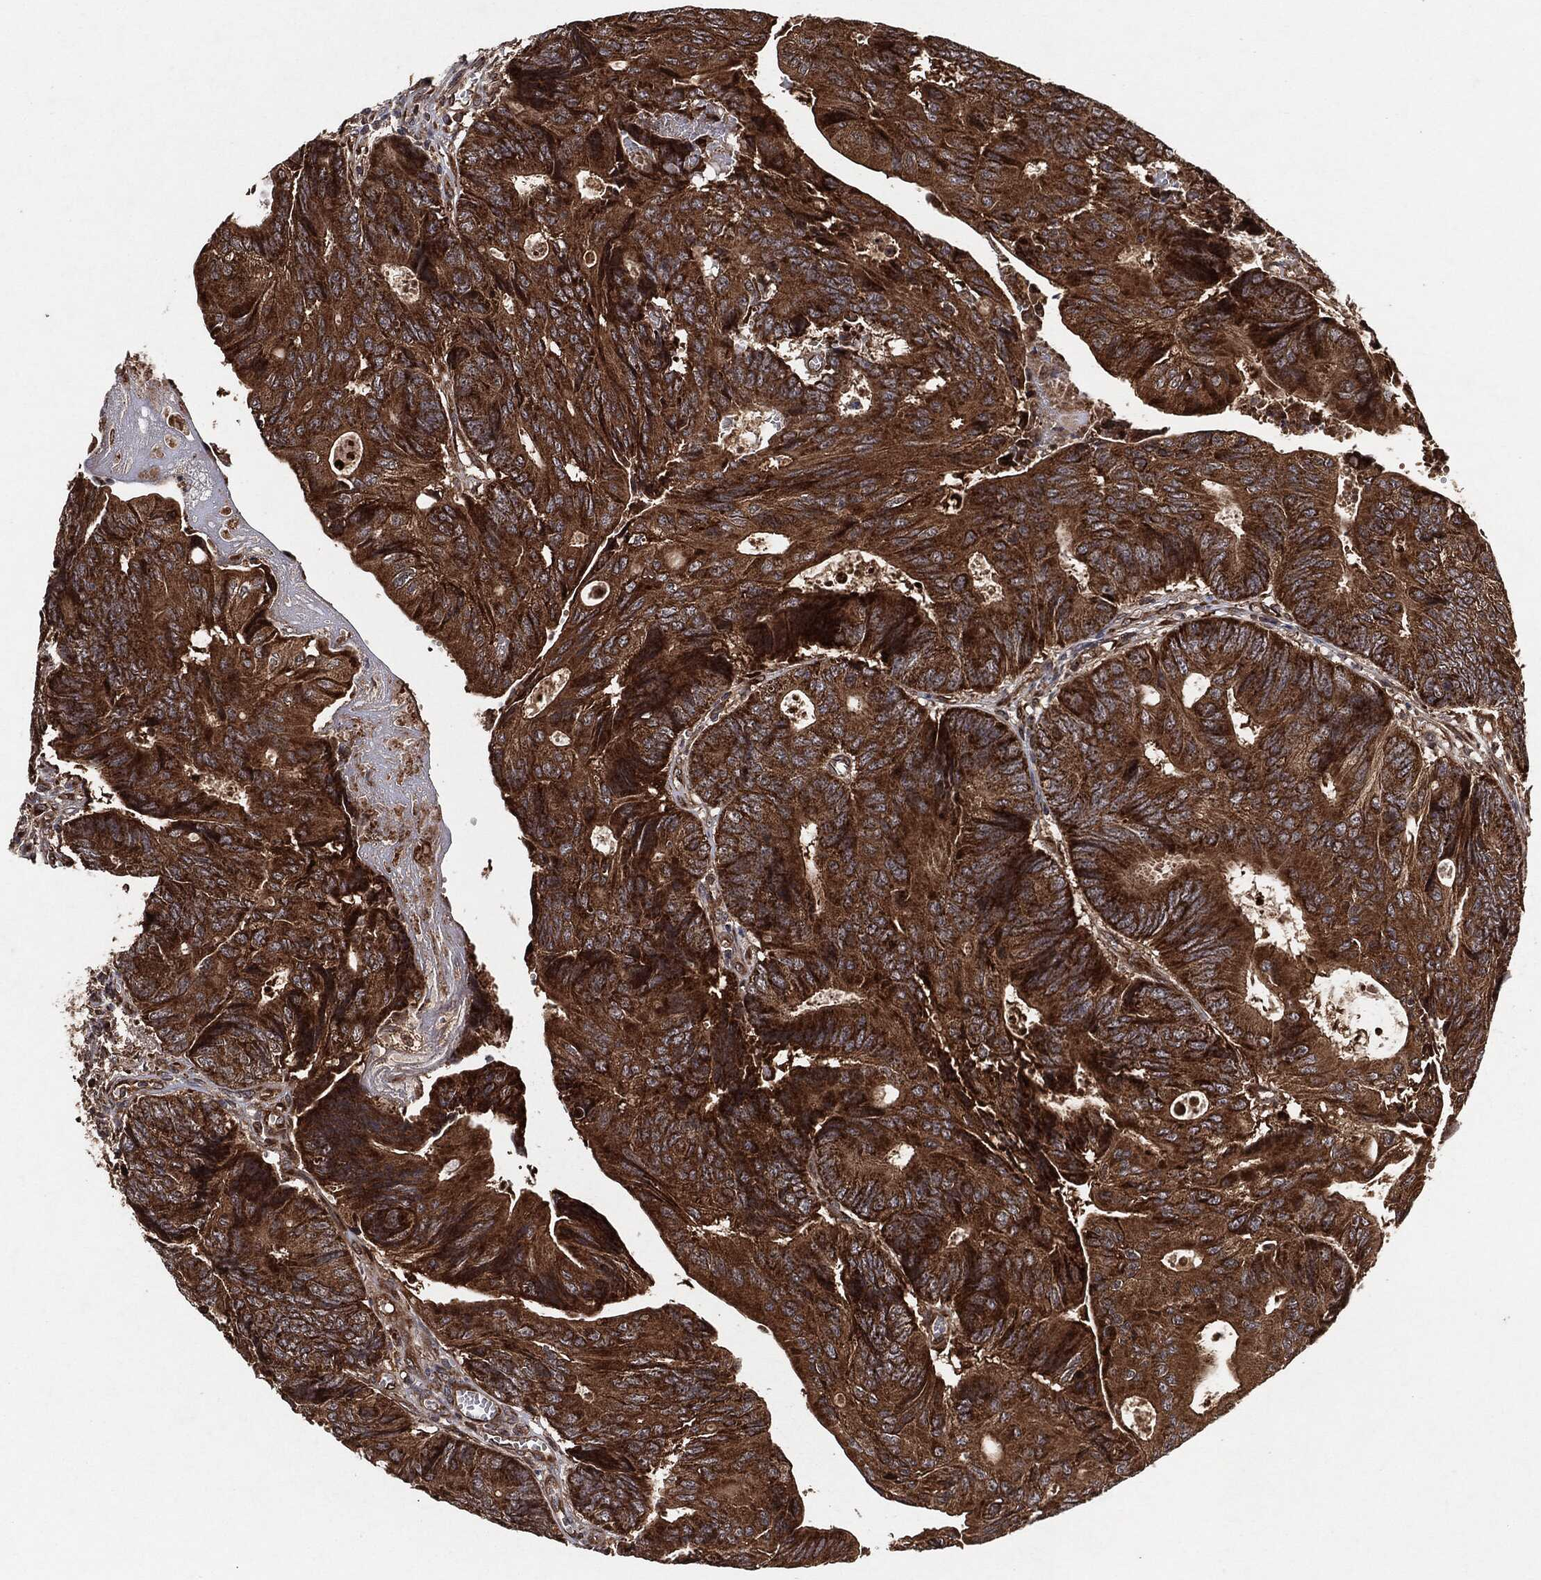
{"staining": {"intensity": "strong", "quantity": ">75%", "location": "cytoplasmic/membranous"}, "tissue": "colorectal cancer", "cell_type": "Tumor cells", "image_type": "cancer", "snomed": [{"axis": "morphology", "description": "Normal tissue, NOS"}, {"axis": "morphology", "description": "Adenocarcinoma, NOS"}, {"axis": "topography", "description": "Colon"}], "caption": "The photomicrograph displays staining of colorectal adenocarcinoma, revealing strong cytoplasmic/membranous protein expression (brown color) within tumor cells.", "gene": "BCAR1", "patient": {"sex": "male", "age": 65}}